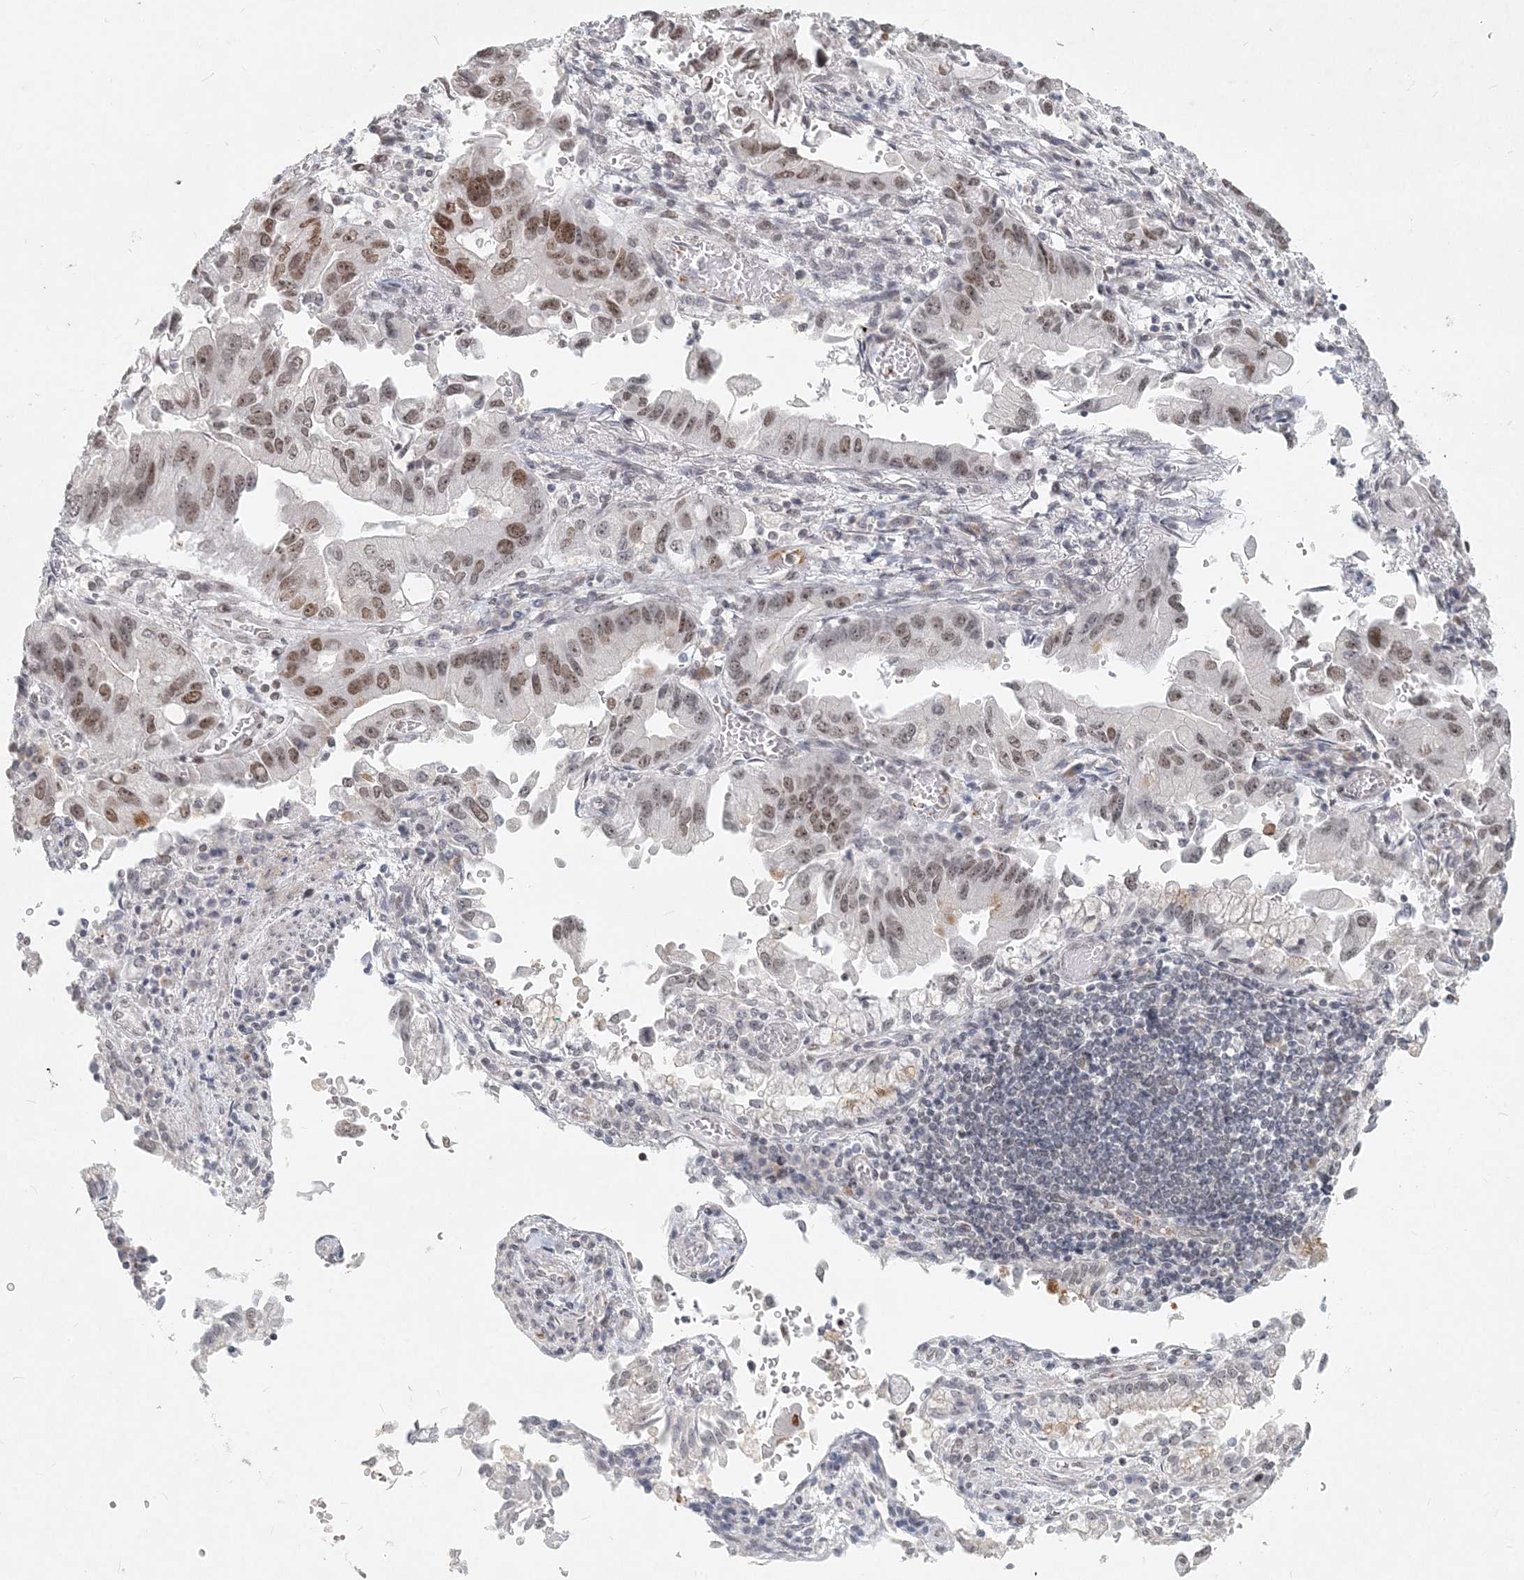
{"staining": {"intensity": "moderate", "quantity": "<25%", "location": "nuclear"}, "tissue": "stomach cancer", "cell_type": "Tumor cells", "image_type": "cancer", "snomed": [{"axis": "morphology", "description": "Adenocarcinoma, NOS"}, {"axis": "topography", "description": "Stomach"}], "caption": "Adenocarcinoma (stomach) was stained to show a protein in brown. There is low levels of moderate nuclear positivity in approximately <25% of tumor cells.", "gene": "BAZ1B", "patient": {"sex": "male", "age": 62}}